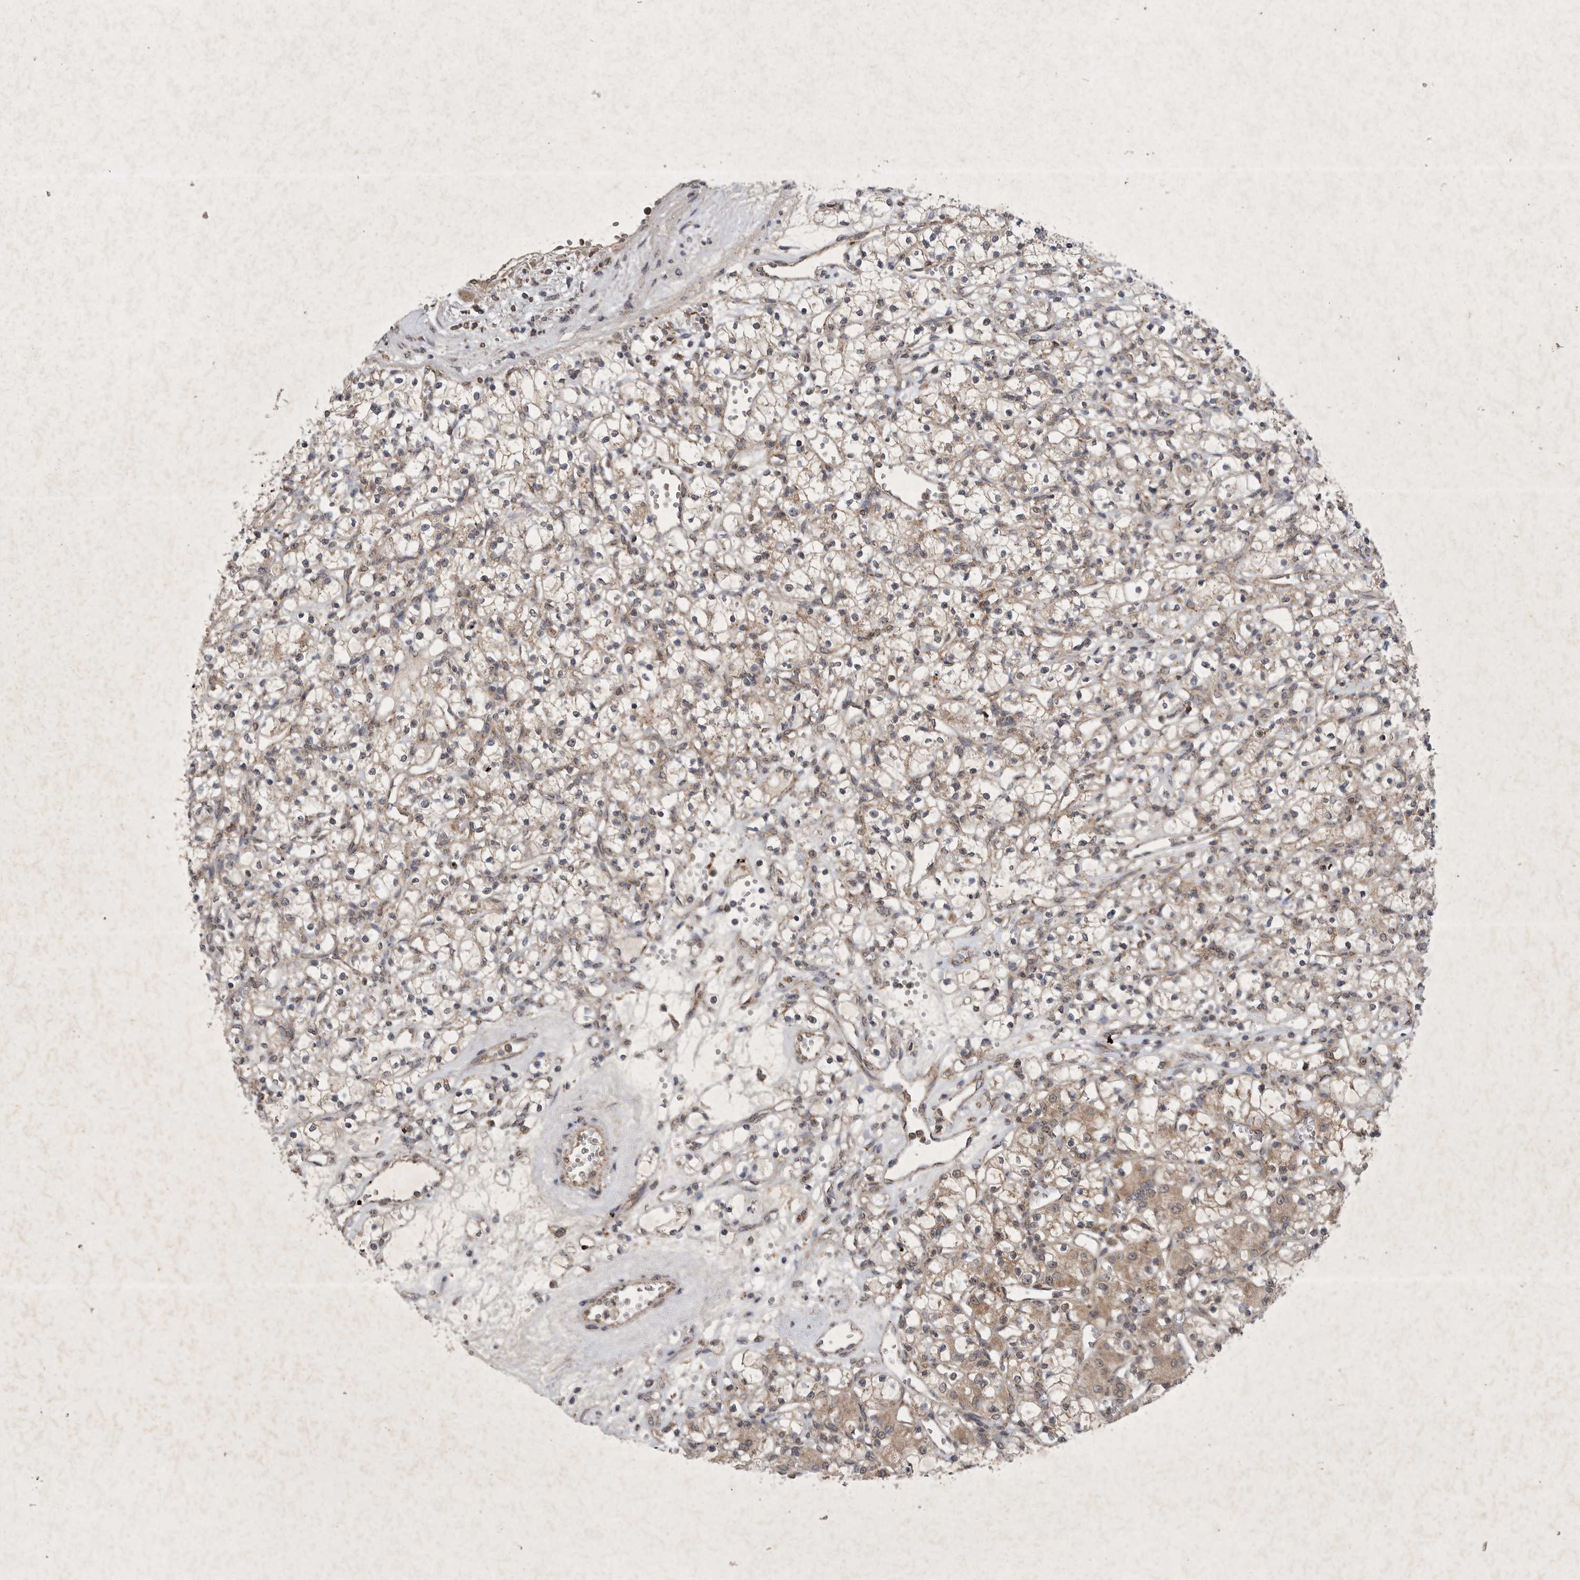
{"staining": {"intensity": "weak", "quantity": "25%-75%", "location": "cytoplasmic/membranous"}, "tissue": "renal cancer", "cell_type": "Tumor cells", "image_type": "cancer", "snomed": [{"axis": "morphology", "description": "Adenocarcinoma, NOS"}, {"axis": "topography", "description": "Kidney"}], "caption": "A brown stain highlights weak cytoplasmic/membranous expression of a protein in adenocarcinoma (renal) tumor cells. (Stains: DAB in brown, nuclei in blue, Microscopy: brightfield microscopy at high magnification).", "gene": "DDR1", "patient": {"sex": "female", "age": 59}}